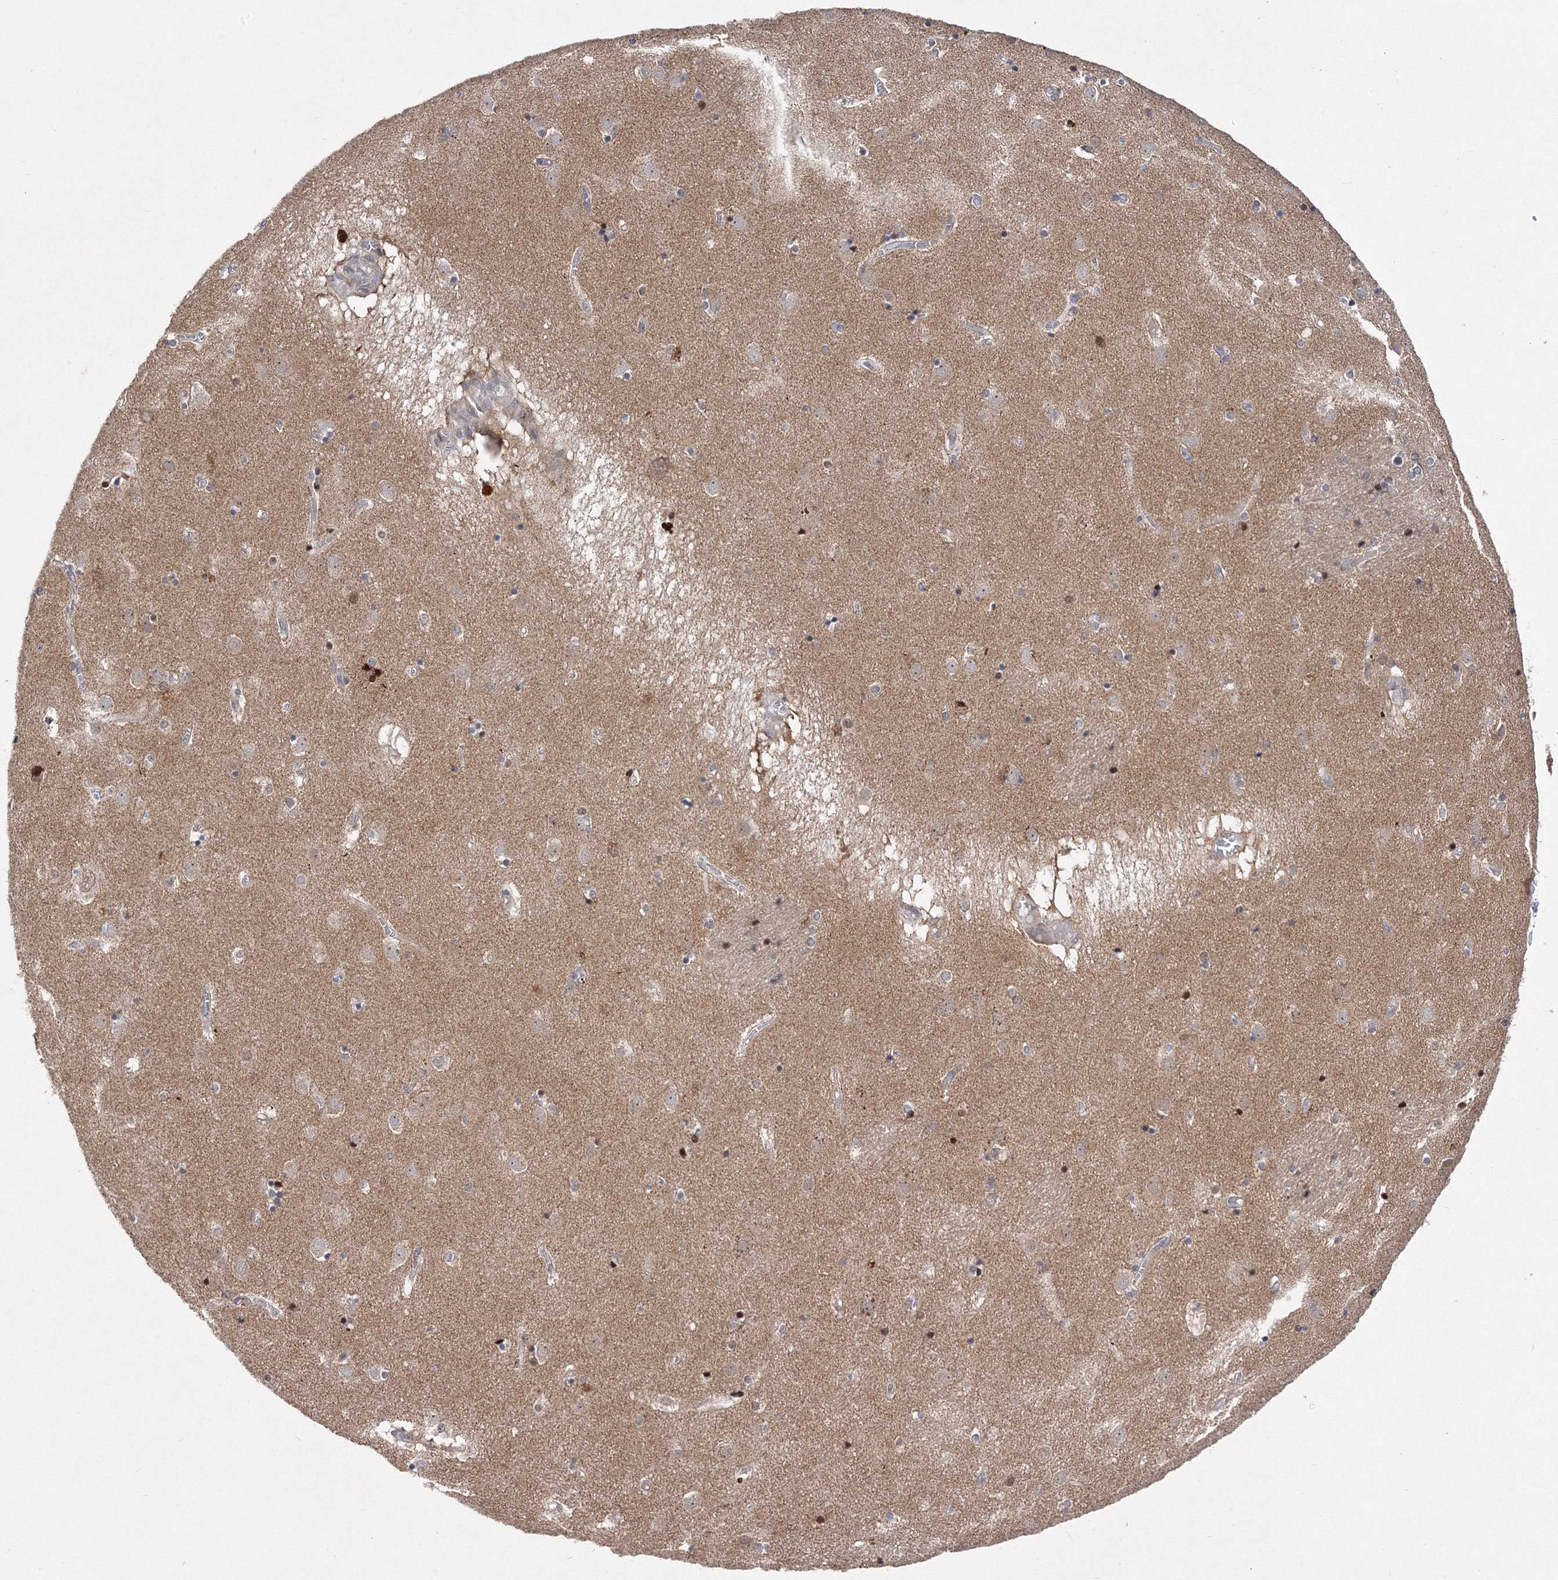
{"staining": {"intensity": "negative", "quantity": "none", "location": "none"}, "tissue": "caudate", "cell_type": "Glial cells", "image_type": "normal", "snomed": [{"axis": "morphology", "description": "Normal tissue, NOS"}, {"axis": "topography", "description": "Lateral ventricle wall"}], "caption": "The image reveals no staining of glial cells in normal caudate.", "gene": "GPN1", "patient": {"sex": "male", "age": 70}}